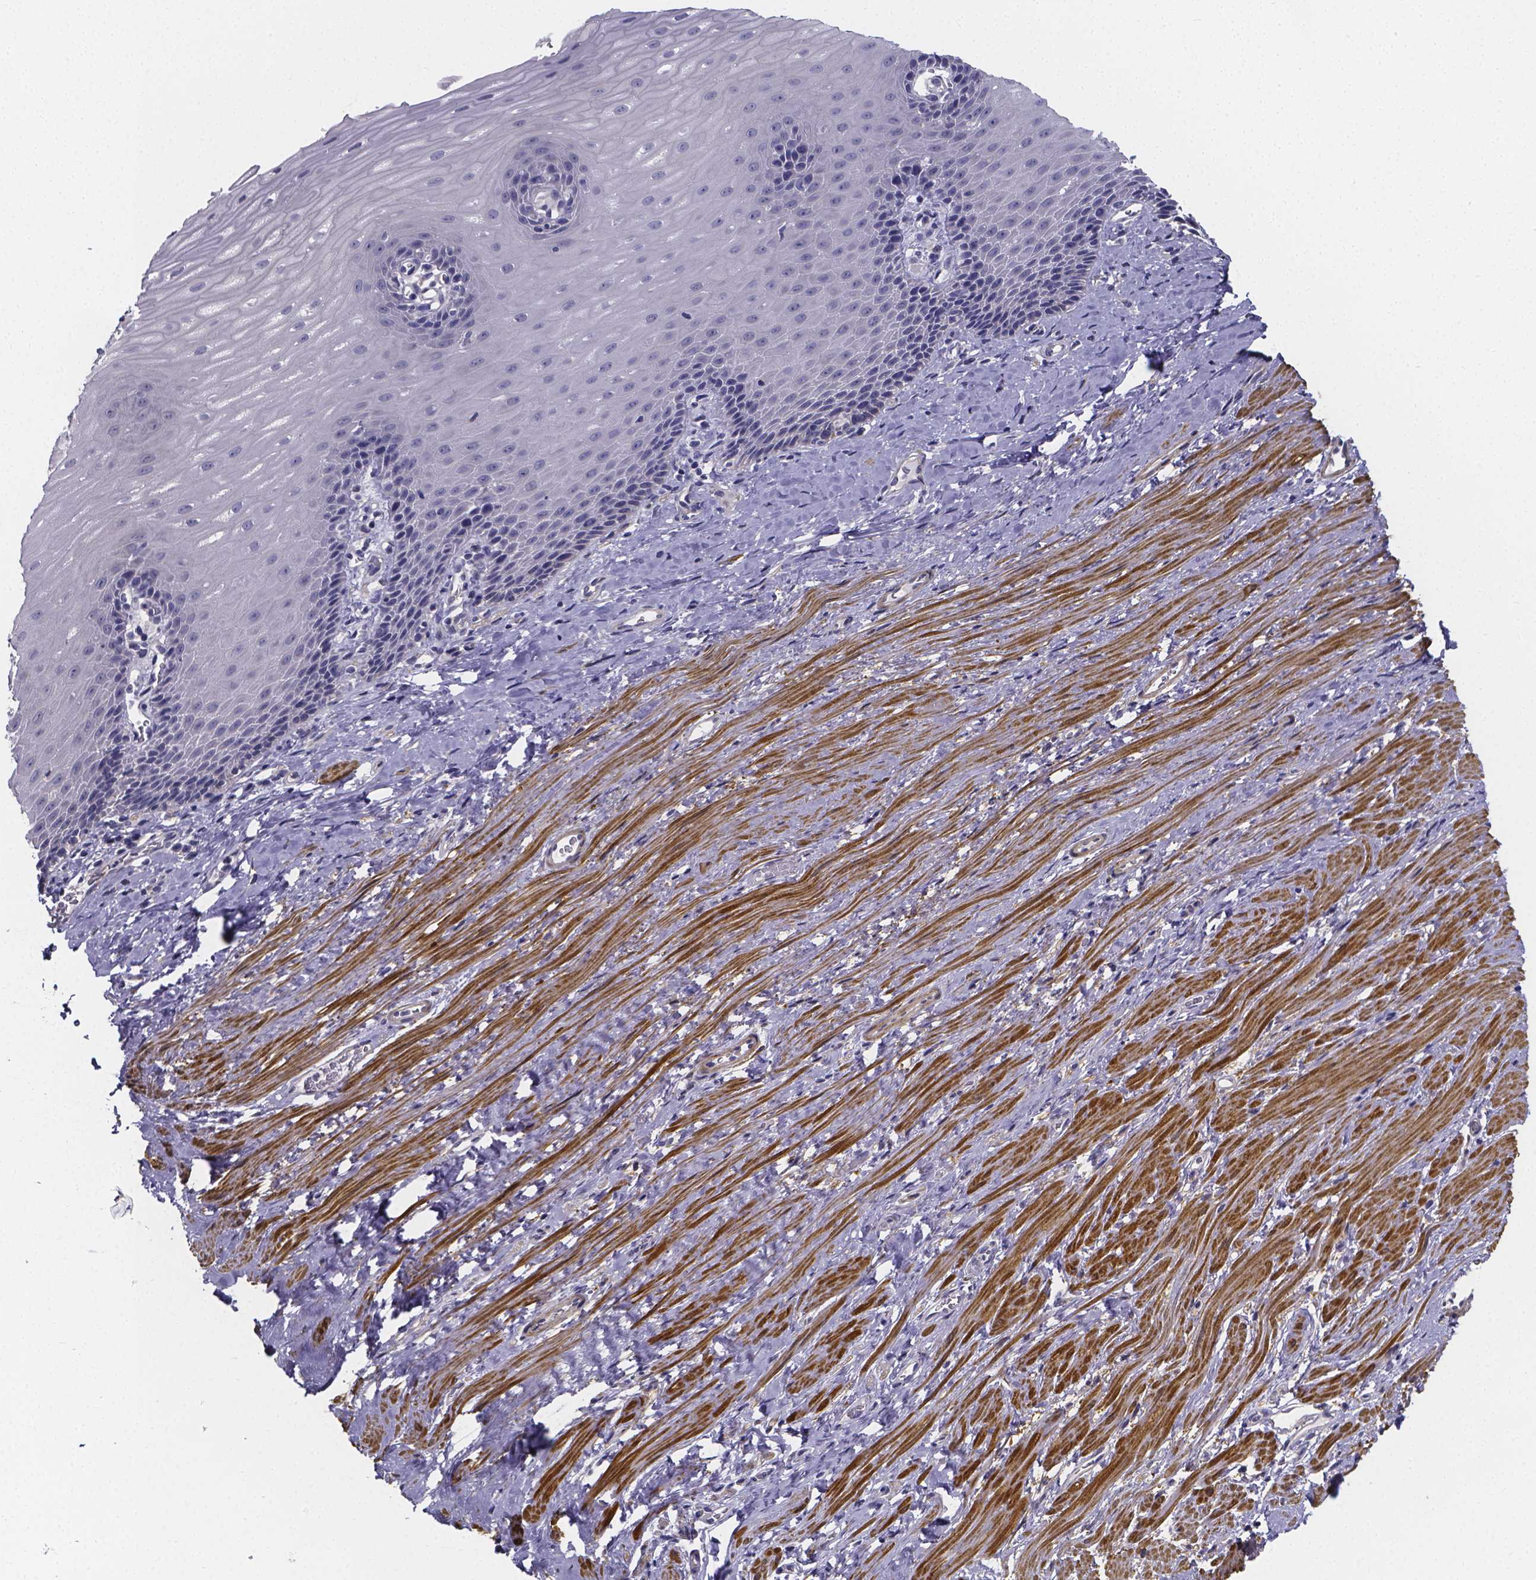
{"staining": {"intensity": "negative", "quantity": "none", "location": "none"}, "tissue": "esophagus", "cell_type": "Squamous epithelial cells", "image_type": "normal", "snomed": [{"axis": "morphology", "description": "Normal tissue, NOS"}, {"axis": "topography", "description": "Esophagus"}], "caption": "There is no significant expression in squamous epithelial cells of esophagus. (DAB (3,3'-diaminobenzidine) immunohistochemistry visualized using brightfield microscopy, high magnification).", "gene": "RERG", "patient": {"sex": "male", "age": 64}}